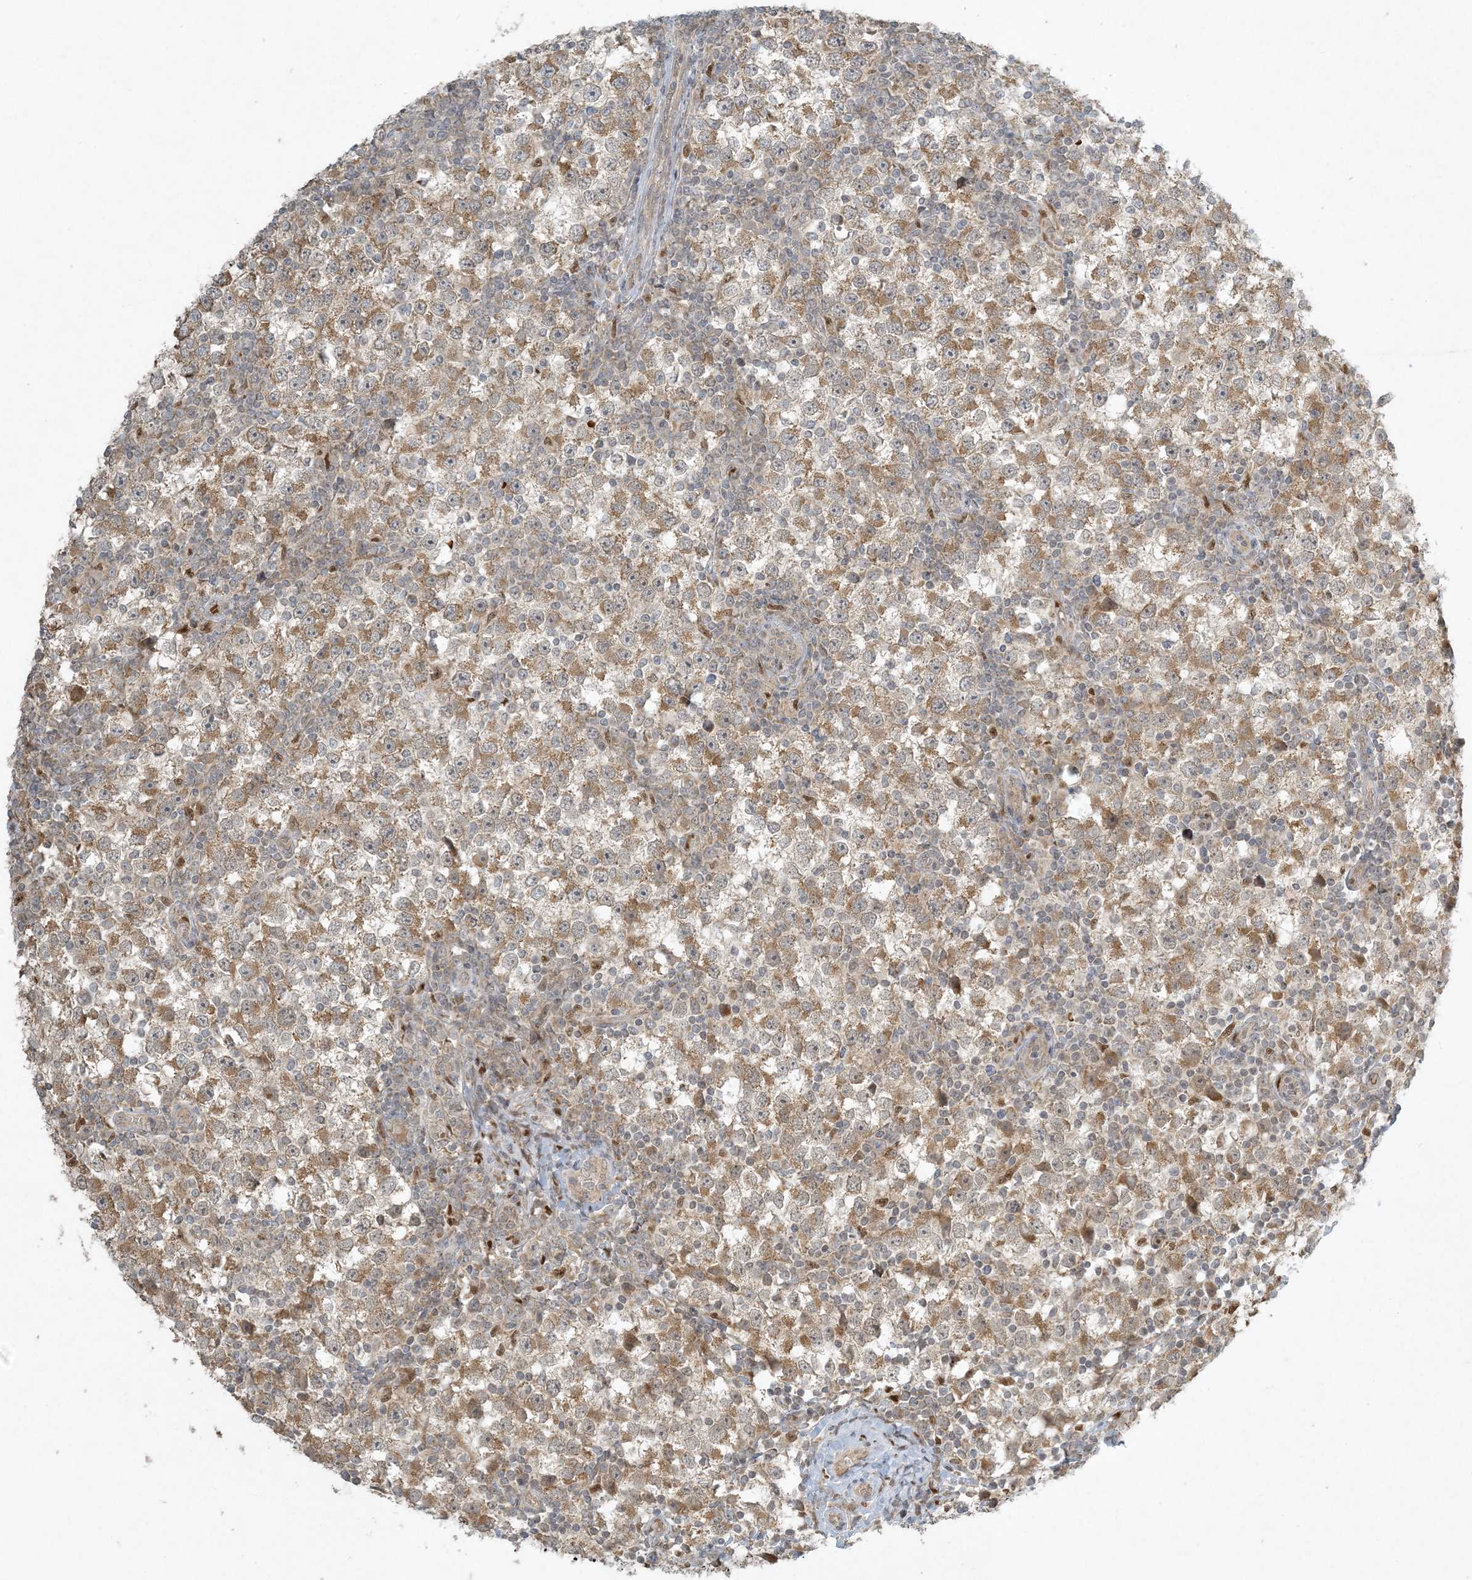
{"staining": {"intensity": "moderate", "quantity": ">75%", "location": "cytoplasmic/membranous"}, "tissue": "testis cancer", "cell_type": "Tumor cells", "image_type": "cancer", "snomed": [{"axis": "morphology", "description": "Seminoma, NOS"}, {"axis": "topography", "description": "Testis"}], "caption": "Immunohistochemical staining of seminoma (testis) exhibits medium levels of moderate cytoplasmic/membranous protein staining in approximately >75% of tumor cells.", "gene": "CTDNEP1", "patient": {"sex": "male", "age": 65}}